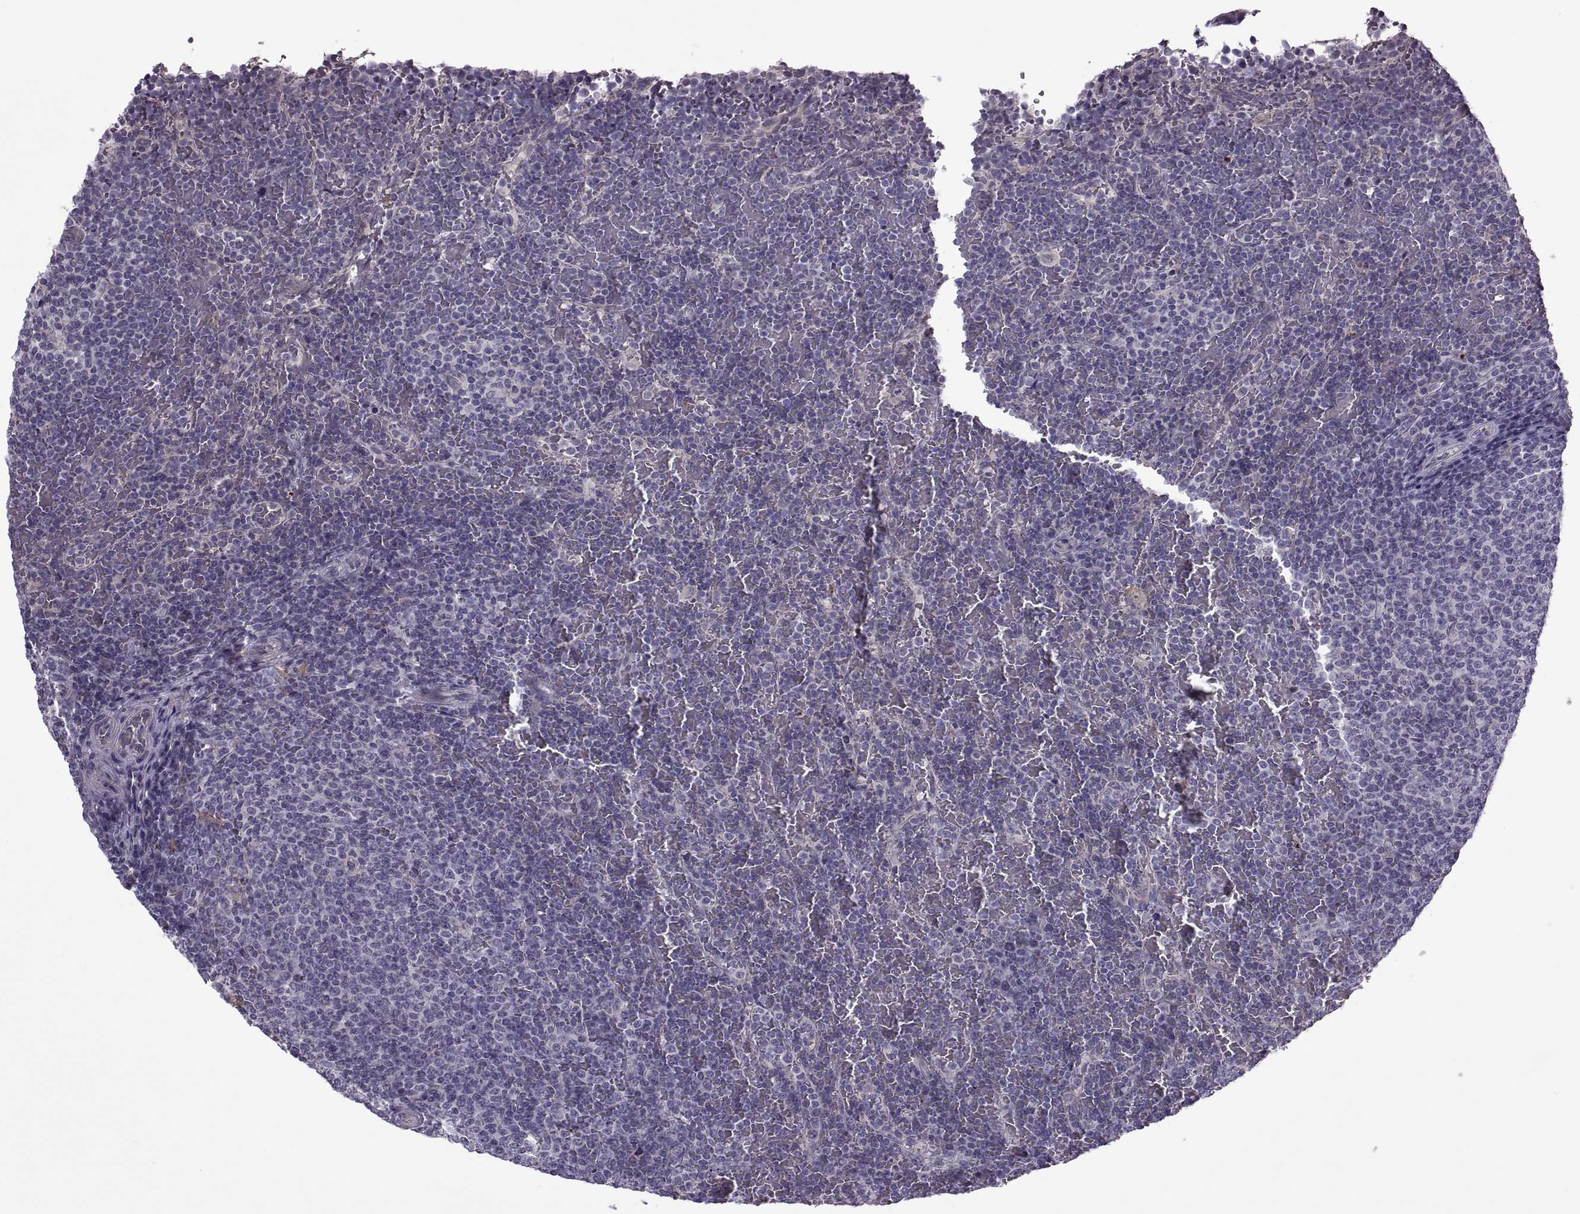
{"staining": {"intensity": "negative", "quantity": "none", "location": "none"}, "tissue": "lymphoma", "cell_type": "Tumor cells", "image_type": "cancer", "snomed": [{"axis": "morphology", "description": "Malignant lymphoma, non-Hodgkin's type, Low grade"}, {"axis": "topography", "description": "Spleen"}], "caption": "This is an immunohistochemistry histopathology image of lymphoma. There is no positivity in tumor cells.", "gene": "ODF3", "patient": {"sex": "female", "age": 77}}